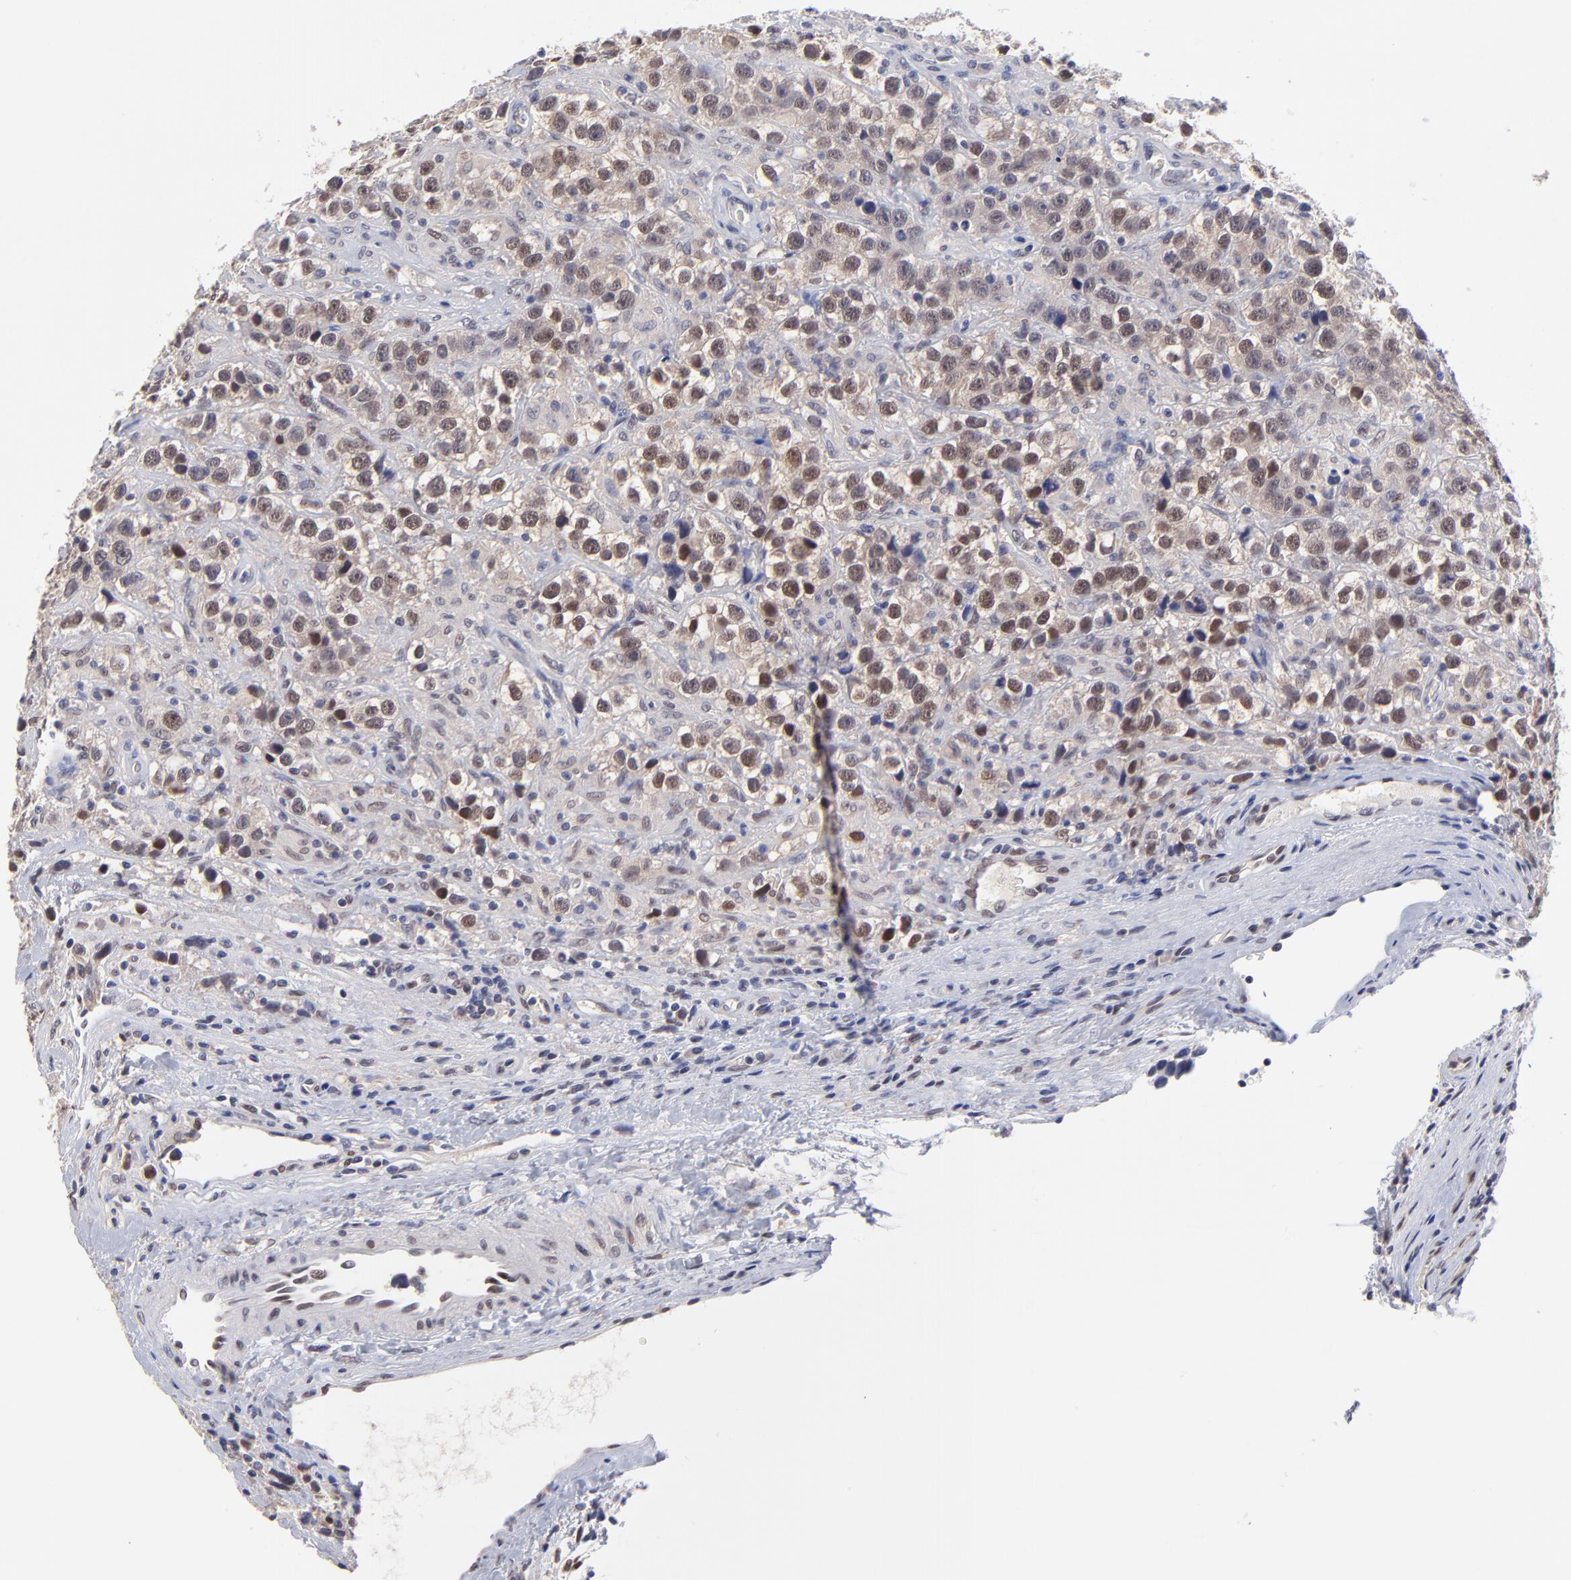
{"staining": {"intensity": "moderate", "quantity": ">75%", "location": "cytoplasmic/membranous,nuclear"}, "tissue": "testis cancer", "cell_type": "Tumor cells", "image_type": "cancer", "snomed": [{"axis": "morphology", "description": "Seminoma, NOS"}, {"axis": "topography", "description": "Testis"}], "caption": "Immunohistochemistry (IHC) (DAB) staining of human testis cancer reveals moderate cytoplasmic/membranous and nuclear protein expression in about >75% of tumor cells.", "gene": "UBE2E3", "patient": {"sex": "male", "age": 43}}